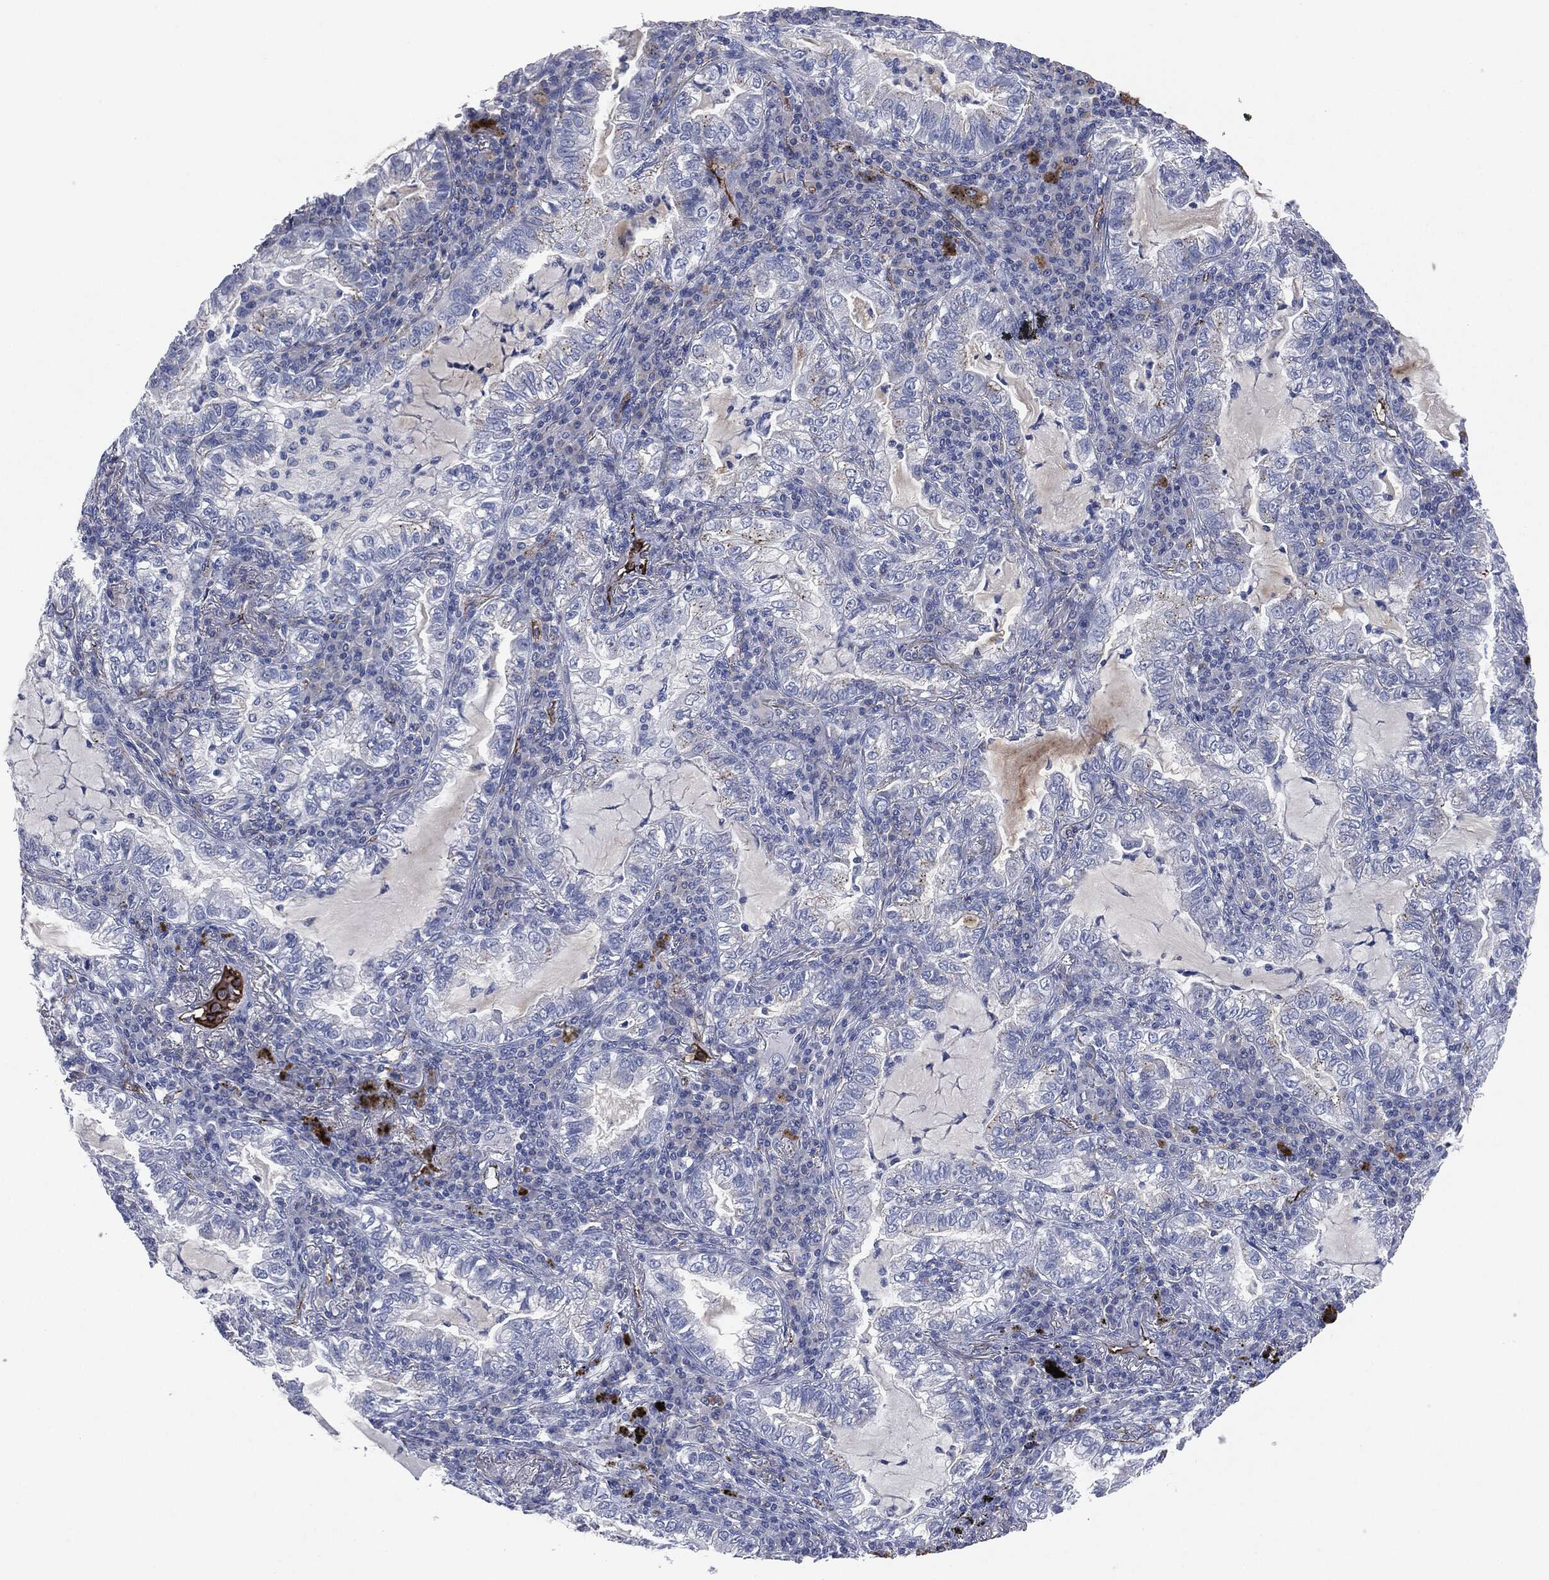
{"staining": {"intensity": "negative", "quantity": "none", "location": "none"}, "tissue": "lung cancer", "cell_type": "Tumor cells", "image_type": "cancer", "snomed": [{"axis": "morphology", "description": "Adenocarcinoma, NOS"}, {"axis": "topography", "description": "Lung"}], "caption": "A photomicrograph of lung cancer (adenocarcinoma) stained for a protein displays no brown staining in tumor cells.", "gene": "APOB", "patient": {"sex": "female", "age": 73}}